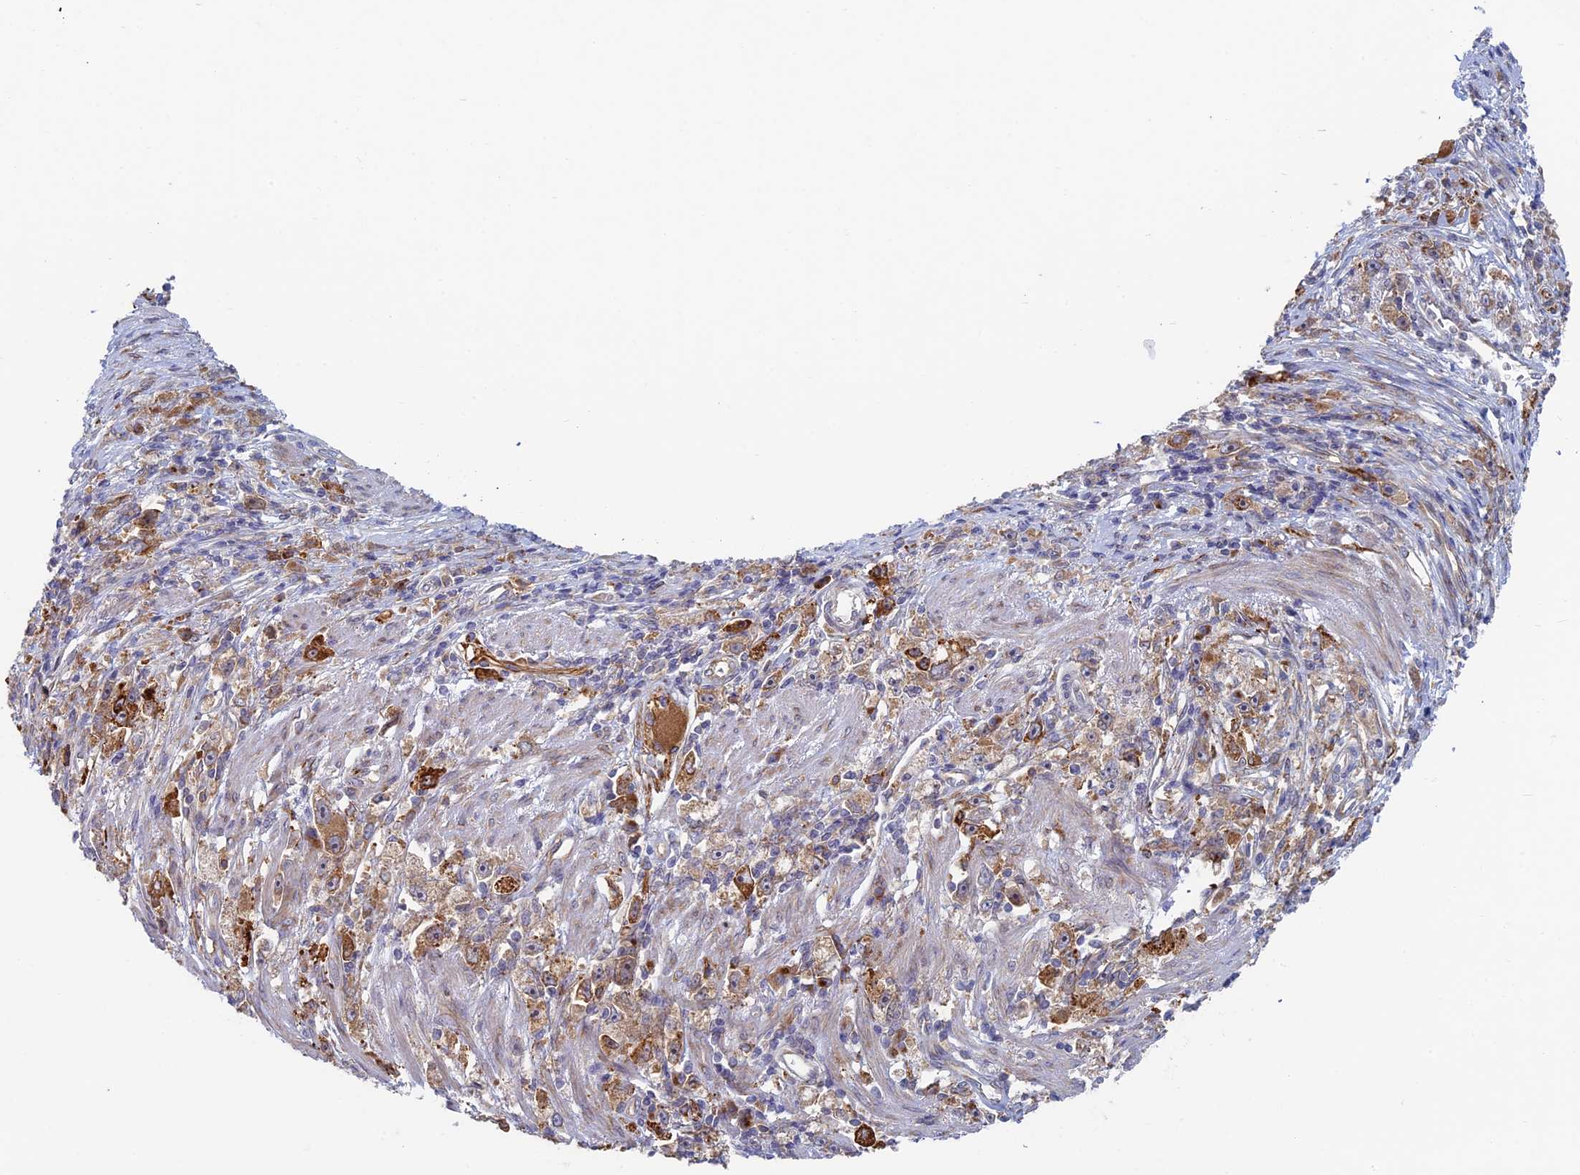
{"staining": {"intensity": "moderate", "quantity": ">75%", "location": "cytoplasmic/membranous"}, "tissue": "stomach cancer", "cell_type": "Tumor cells", "image_type": "cancer", "snomed": [{"axis": "morphology", "description": "Adenocarcinoma, NOS"}, {"axis": "topography", "description": "Stomach"}], "caption": "Immunohistochemistry (IHC) histopathology image of neoplastic tissue: human adenocarcinoma (stomach) stained using immunohistochemistry (IHC) shows medium levels of moderate protein expression localized specifically in the cytoplasmic/membranous of tumor cells, appearing as a cytoplasmic/membranous brown color.", "gene": "TBC1D30", "patient": {"sex": "female", "age": 59}}